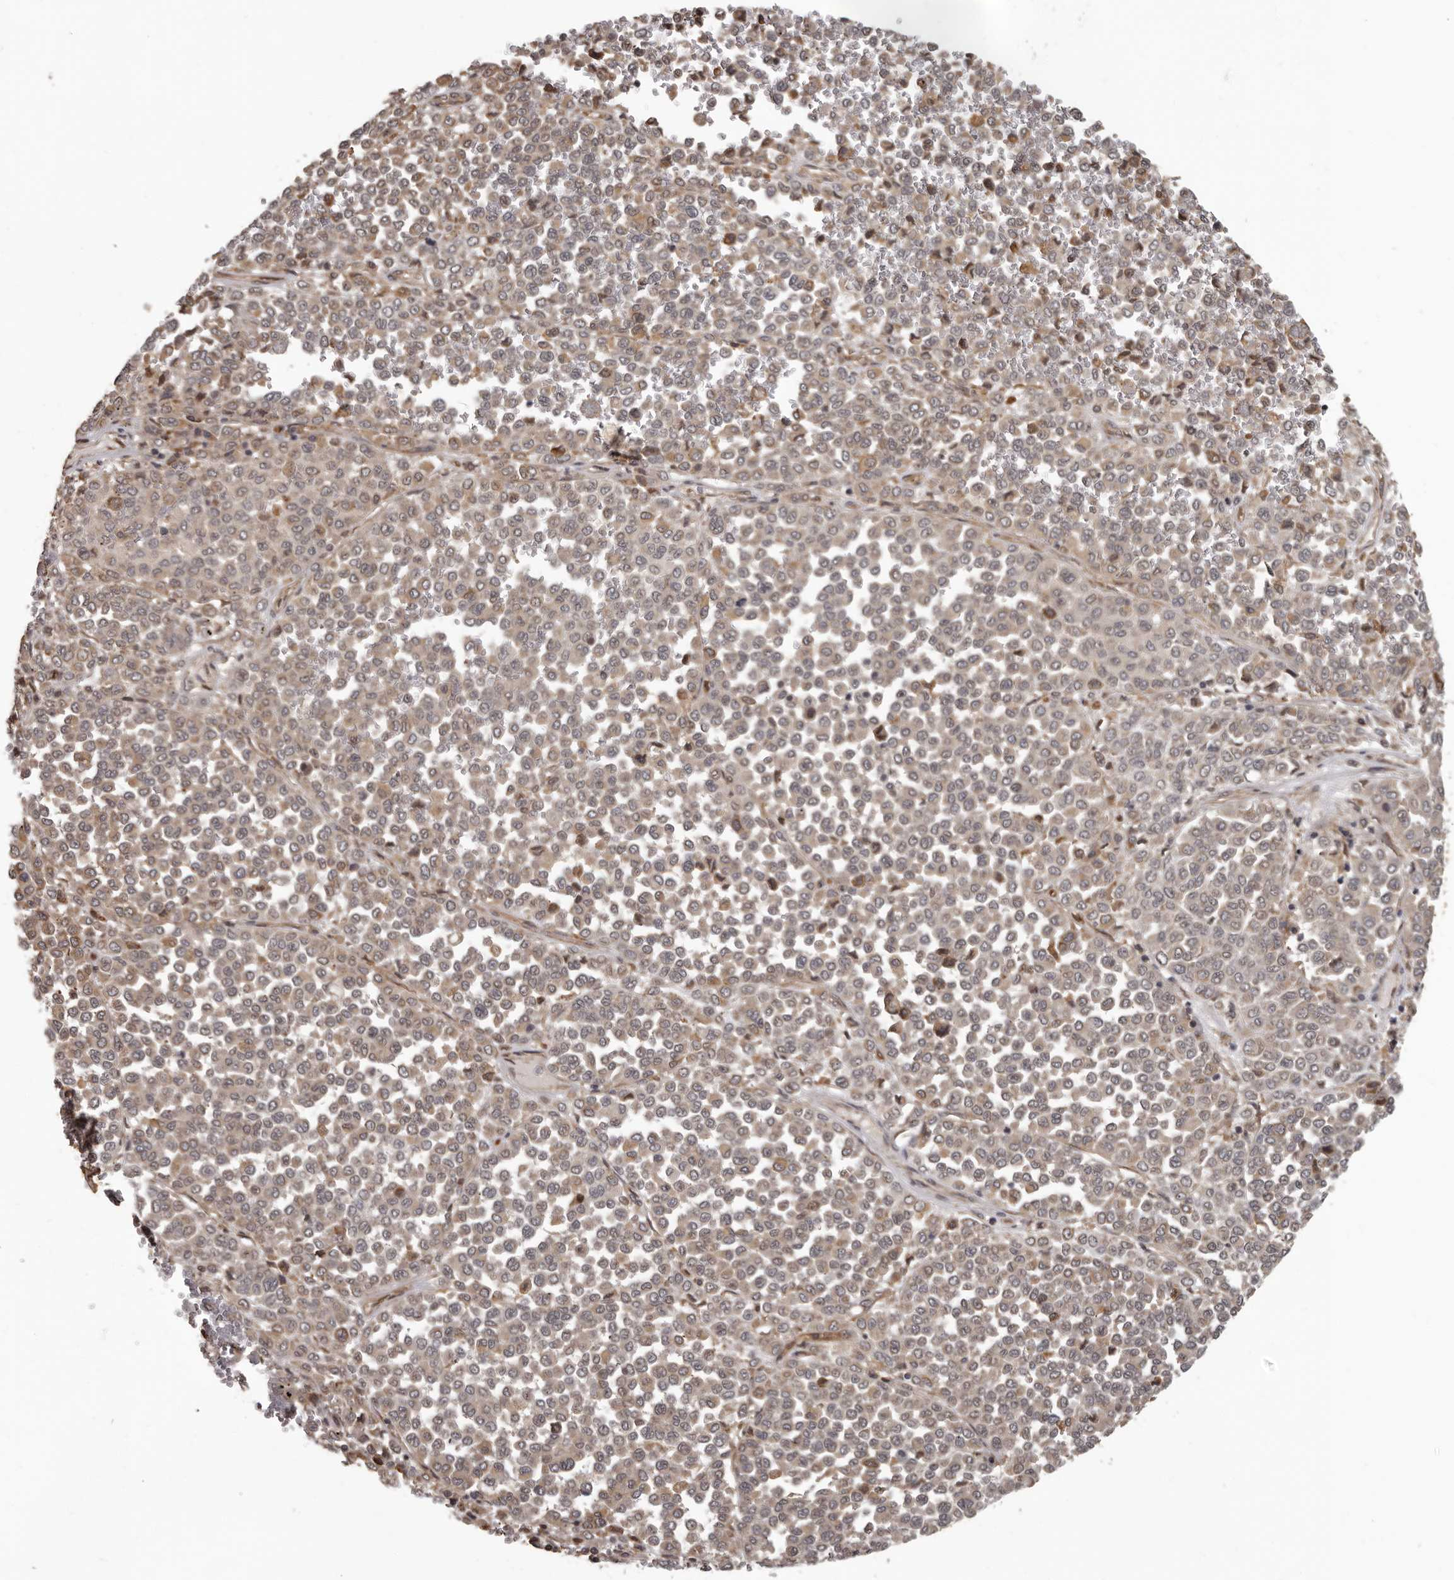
{"staining": {"intensity": "weak", "quantity": ">75%", "location": "cytoplasmic/membranous"}, "tissue": "melanoma", "cell_type": "Tumor cells", "image_type": "cancer", "snomed": [{"axis": "morphology", "description": "Malignant melanoma, Metastatic site"}, {"axis": "topography", "description": "Pancreas"}], "caption": "The immunohistochemical stain labels weak cytoplasmic/membranous staining in tumor cells of malignant melanoma (metastatic site) tissue.", "gene": "SLITRK6", "patient": {"sex": "female", "age": 30}}